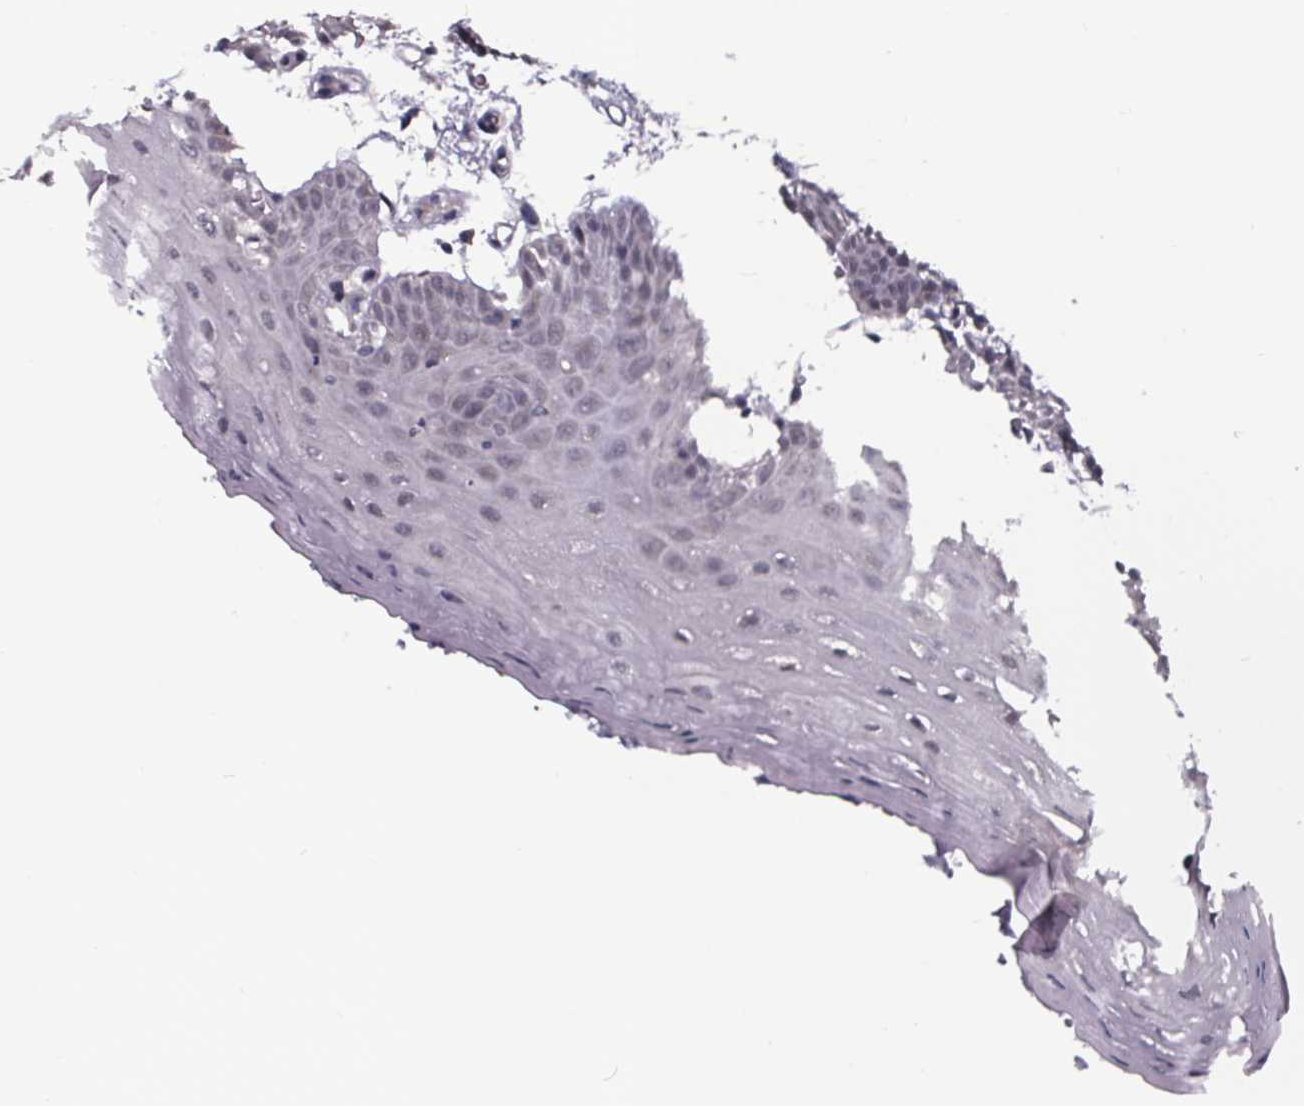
{"staining": {"intensity": "negative", "quantity": "none", "location": "none"}, "tissue": "oral mucosa", "cell_type": "Squamous epithelial cells", "image_type": "normal", "snomed": [{"axis": "morphology", "description": "Normal tissue, NOS"}, {"axis": "morphology", "description": "Squamous cell carcinoma, NOS"}, {"axis": "topography", "description": "Oral tissue"}, {"axis": "topography", "description": "Head-Neck"}], "caption": "This micrograph is of normal oral mucosa stained with immunohistochemistry (IHC) to label a protein in brown with the nuclei are counter-stained blue. There is no positivity in squamous epithelial cells.", "gene": "SMIM1", "patient": {"sex": "female", "age": 50}}